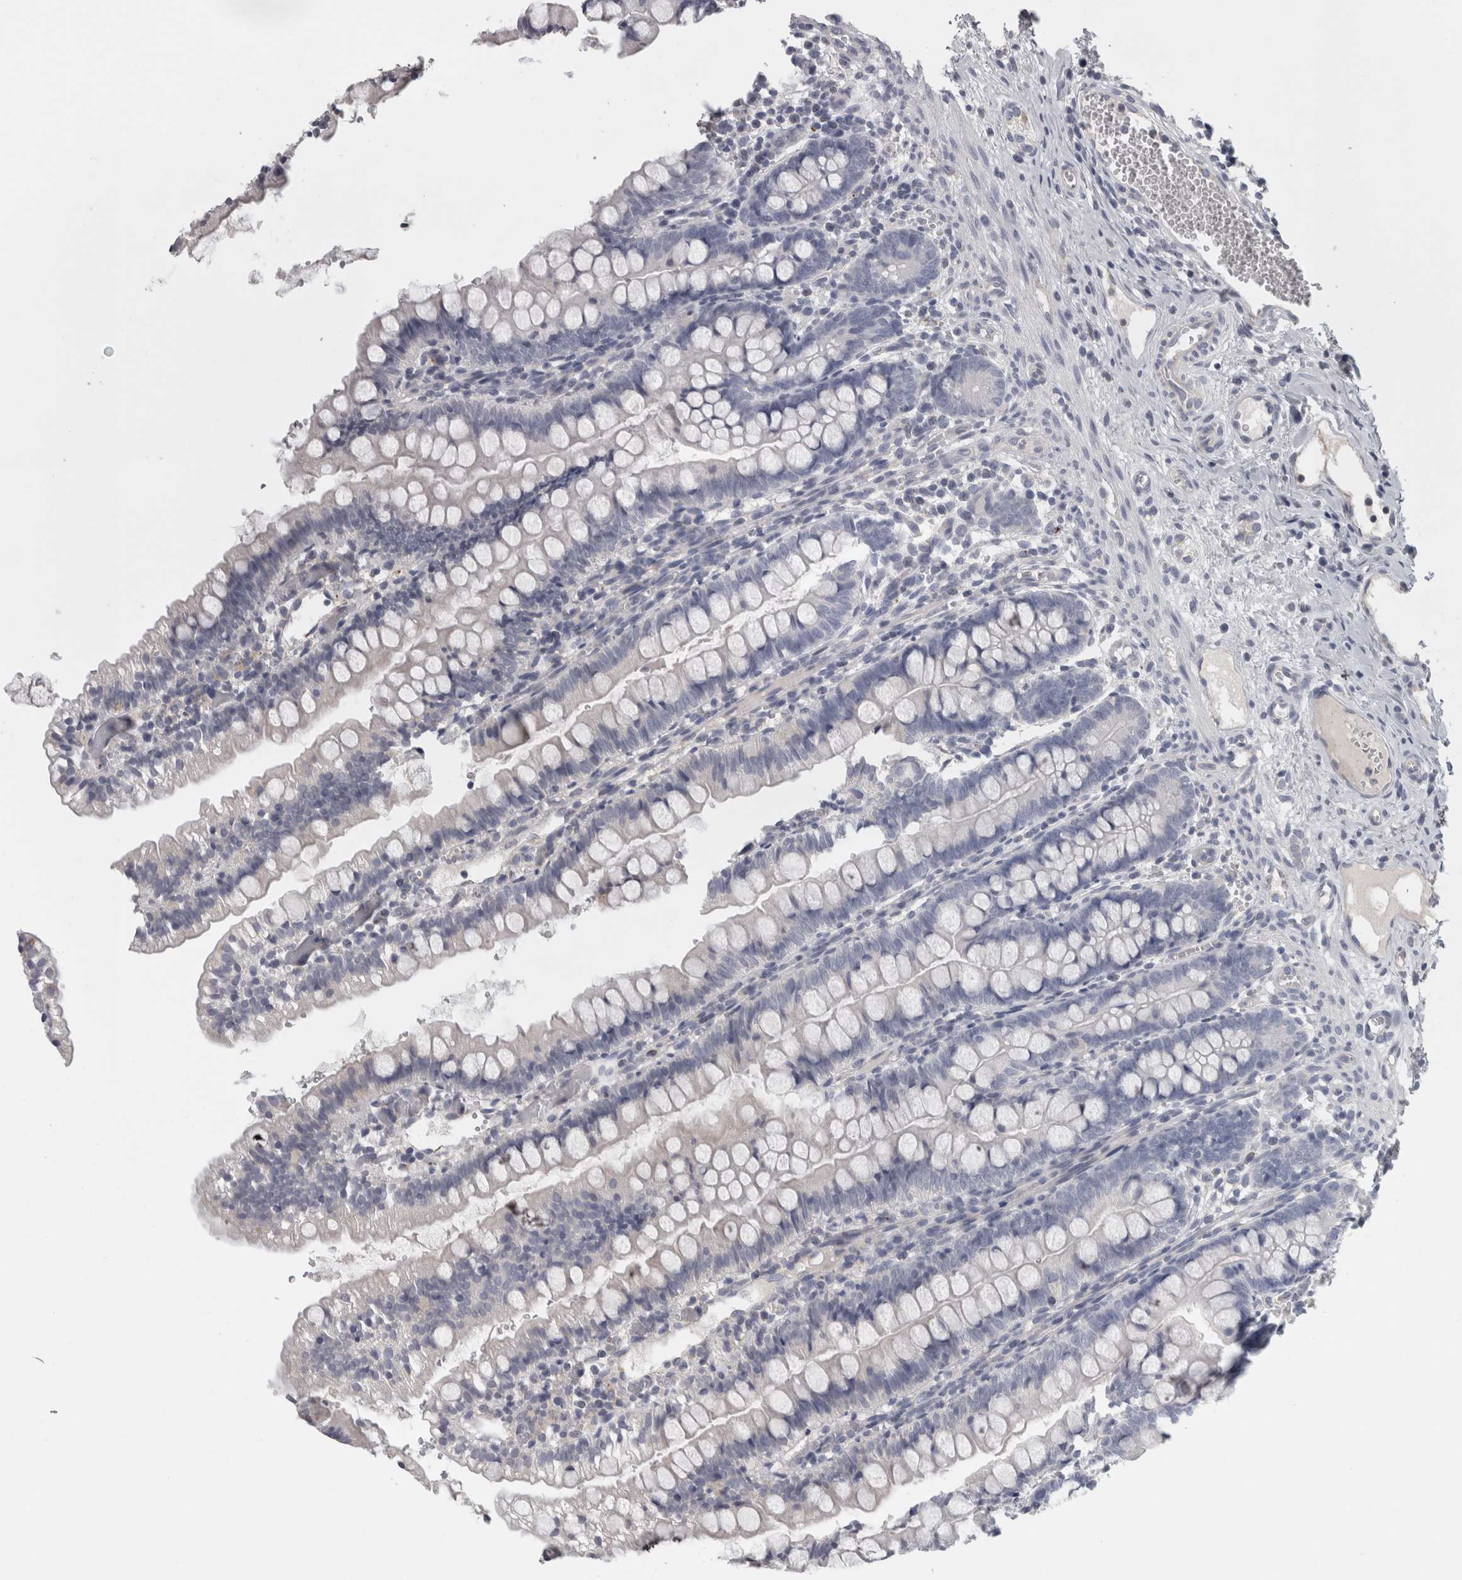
{"staining": {"intensity": "weak", "quantity": "<25%", "location": "cytoplasmic/membranous"}, "tissue": "small intestine", "cell_type": "Glandular cells", "image_type": "normal", "snomed": [{"axis": "morphology", "description": "Normal tissue, NOS"}, {"axis": "morphology", "description": "Developmental malformation"}, {"axis": "topography", "description": "Small intestine"}], "caption": "This is a histopathology image of immunohistochemistry (IHC) staining of benign small intestine, which shows no staining in glandular cells. The staining was performed using DAB (3,3'-diaminobenzidine) to visualize the protein expression in brown, while the nuclei were stained in blue with hematoxylin (Magnification: 20x).", "gene": "TCAP", "patient": {"sex": "male"}}